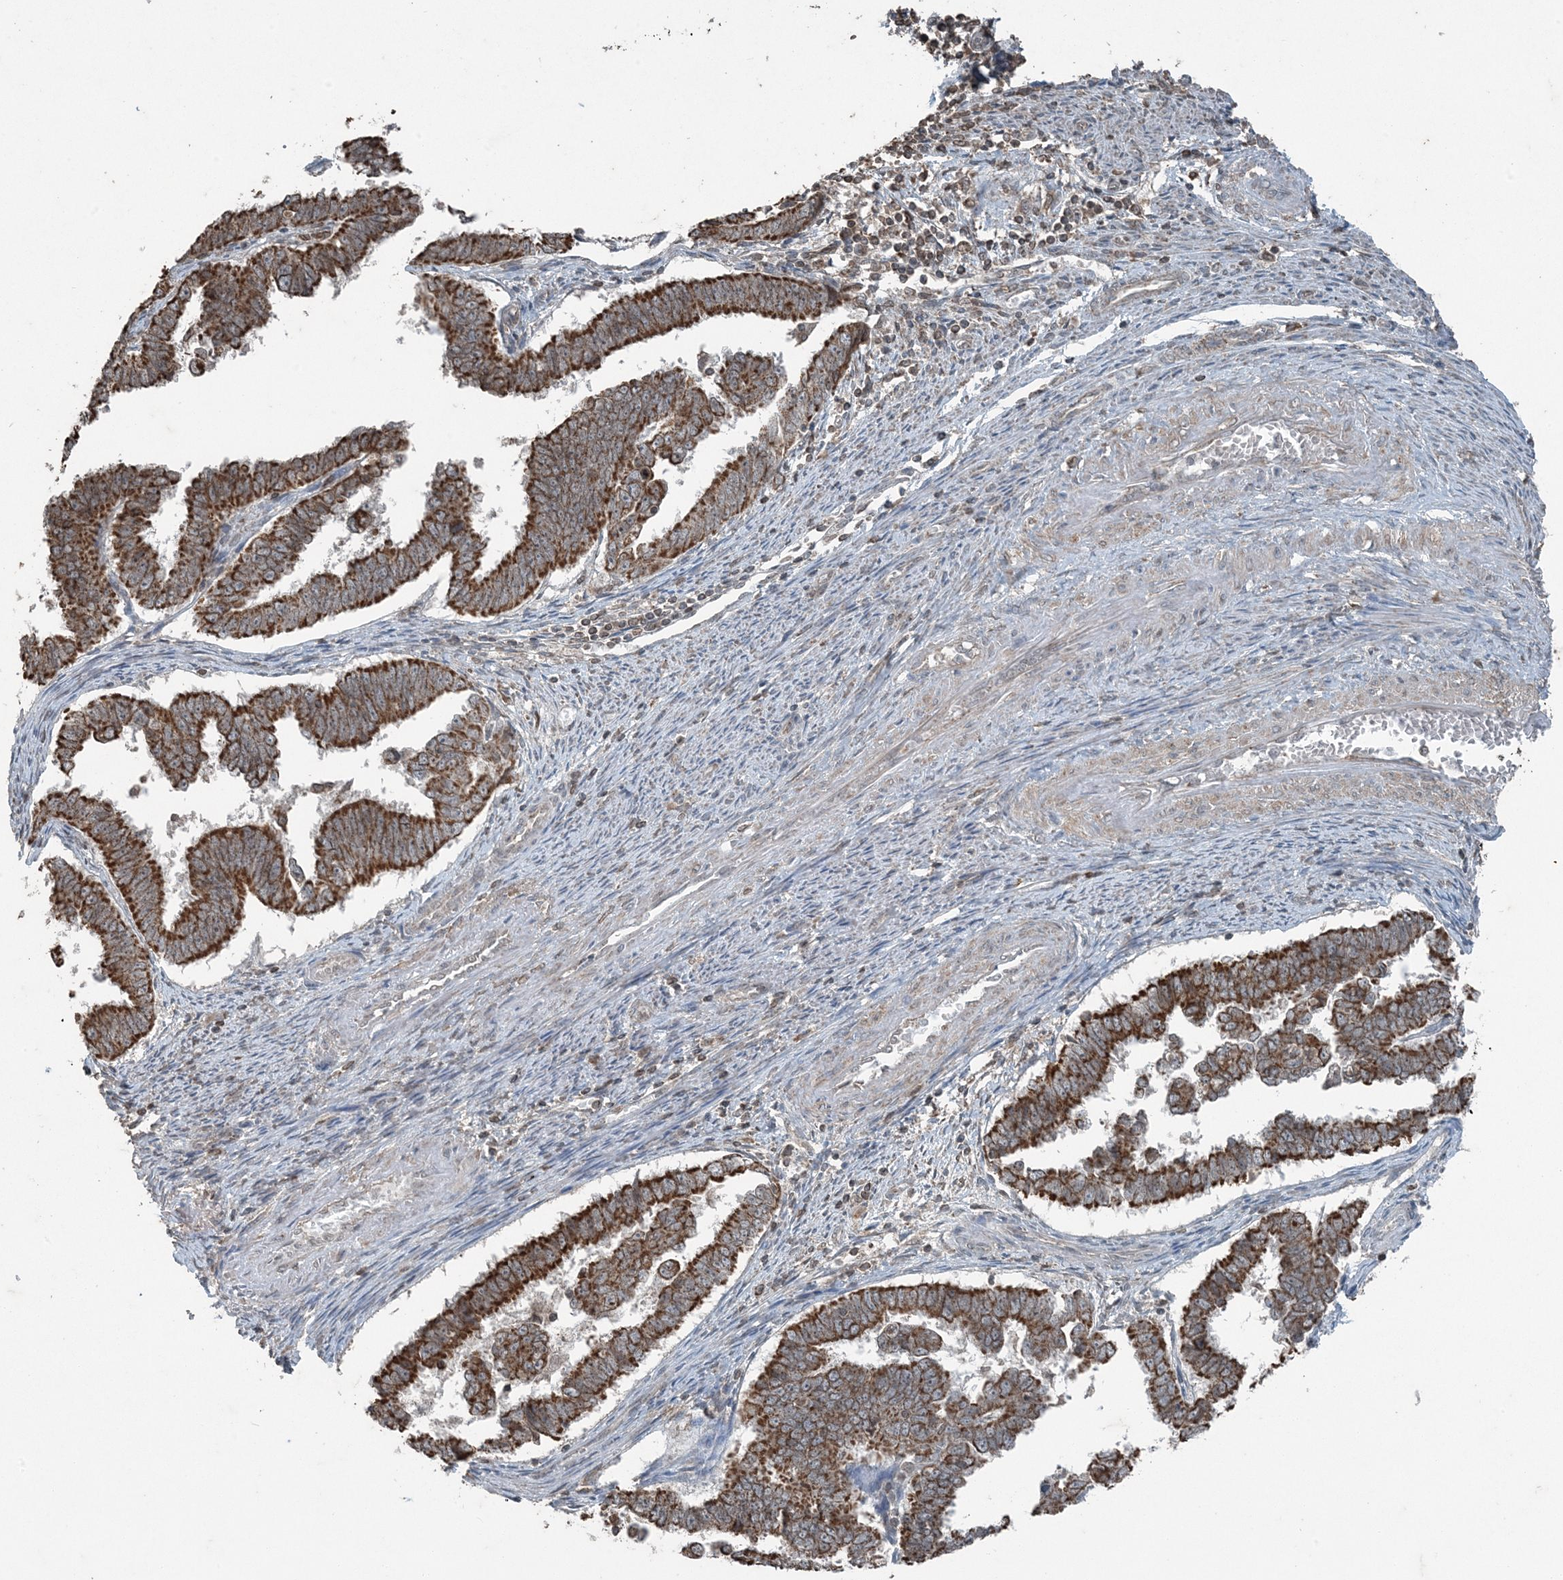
{"staining": {"intensity": "strong", "quantity": ">75%", "location": "cytoplasmic/membranous"}, "tissue": "endometrial cancer", "cell_type": "Tumor cells", "image_type": "cancer", "snomed": [{"axis": "morphology", "description": "Adenocarcinoma, NOS"}, {"axis": "topography", "description": "Endometrium"}], "caption": "A high-resolution histopathology image shows IHC staining of endometrial cancer (adenocarcinoma), which reveals strong cytoplasmic/membranous positivity in about >75% of tumor cells.", "gene": "GNL1", "patient": {"sex": "female", "age": 75}}